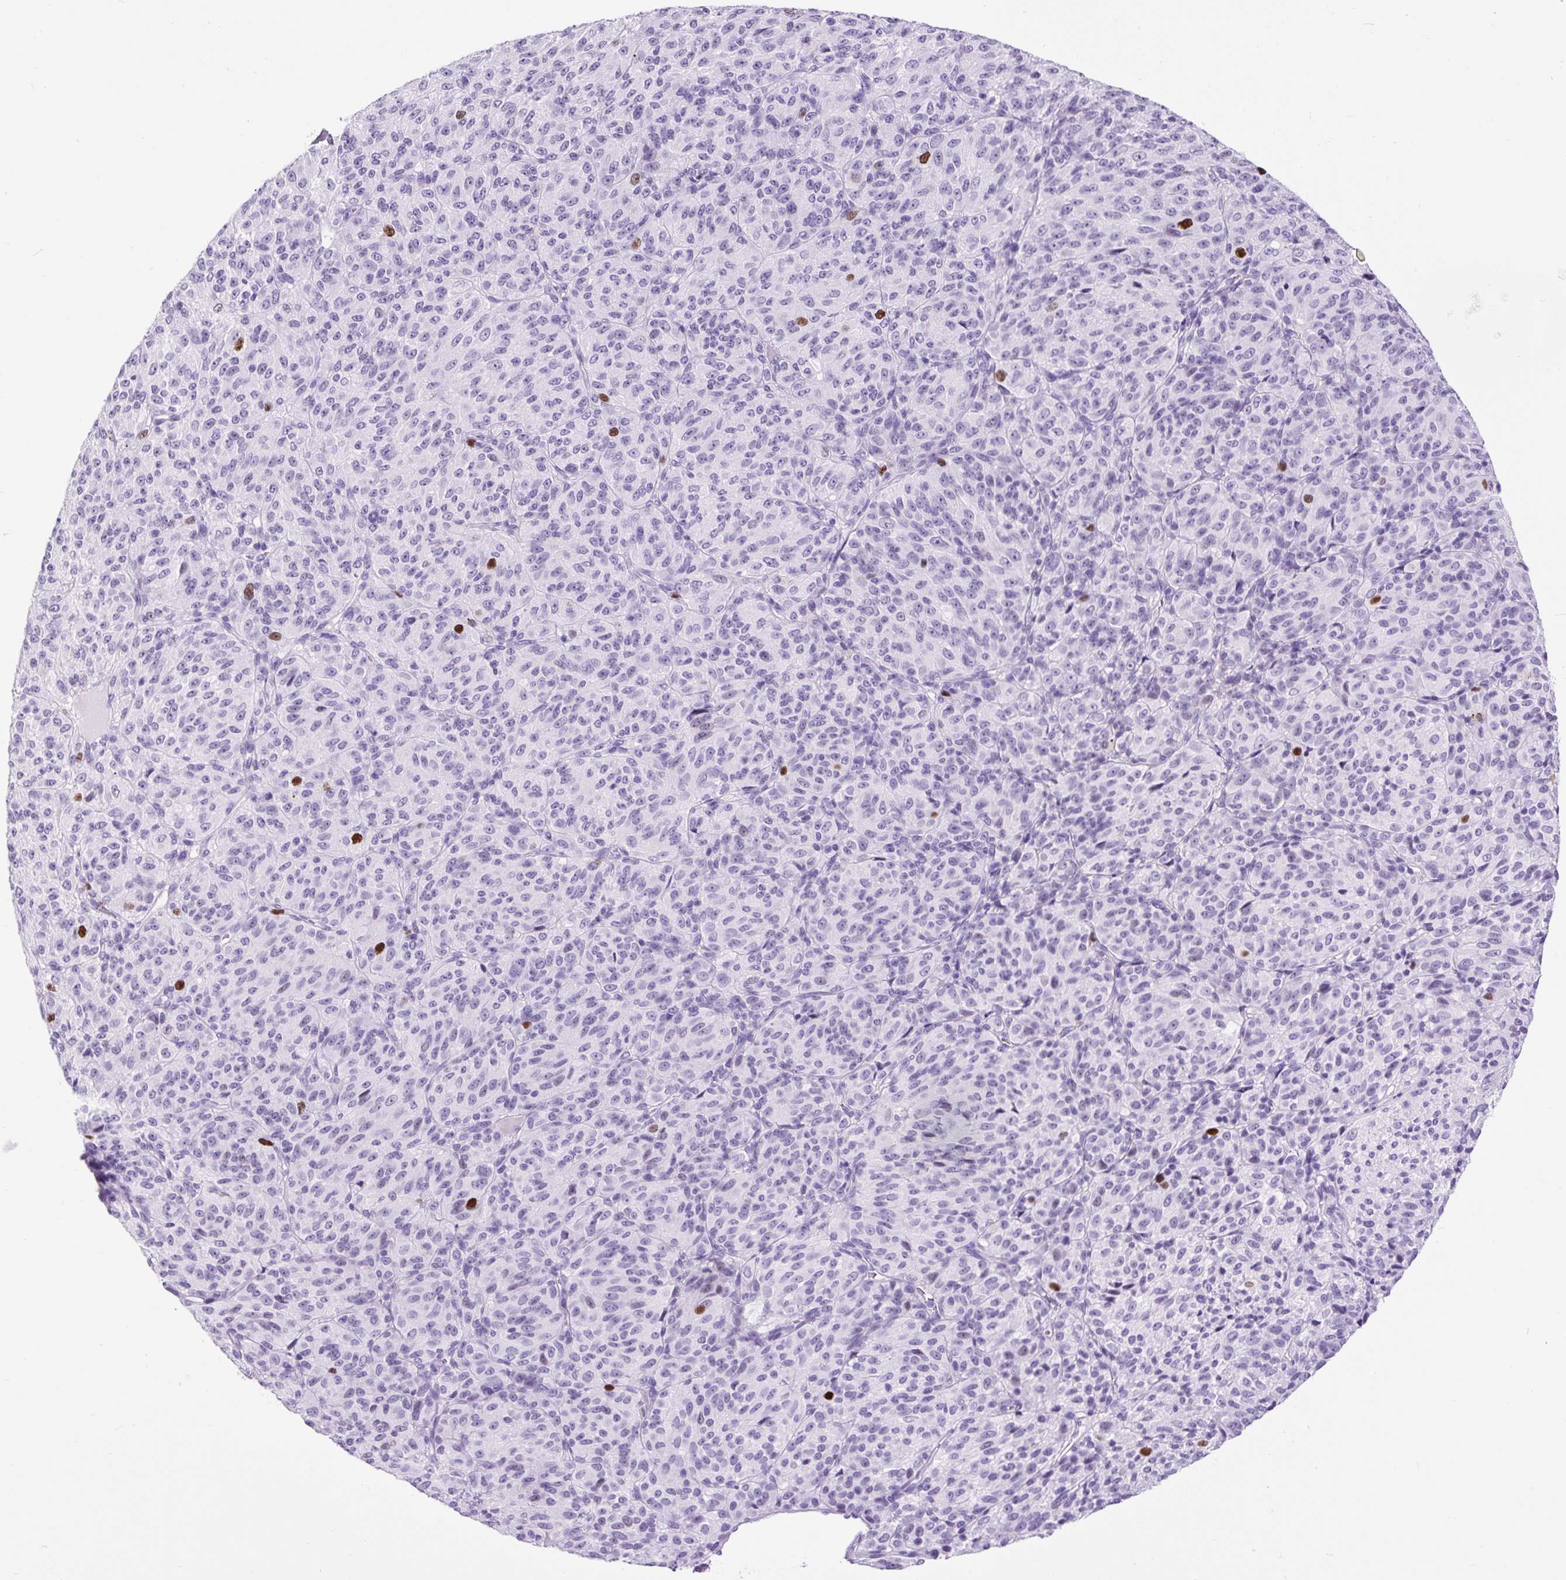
{"staining": {"intensity": "strong", "quantity": "<25%", "location": "nuclear"}, "tissue": "melanoma", "cell_type": "Tumor cells", "image_type": "cancer", "snomed": [{"axis": "morphology", "description": "Malignant melanoma, Metastatic site"}, {"axis": "topography", "description": "Brain"}], "caption": "DAB (3,3'-diaminobenzidine) immunohistochemical staining of human melanoma exhibits strong nuclear protein staining in approximately <25% of tumor cells.", "gene": "RACGAP1", "patient": {"sex": "female", "age": 56}}